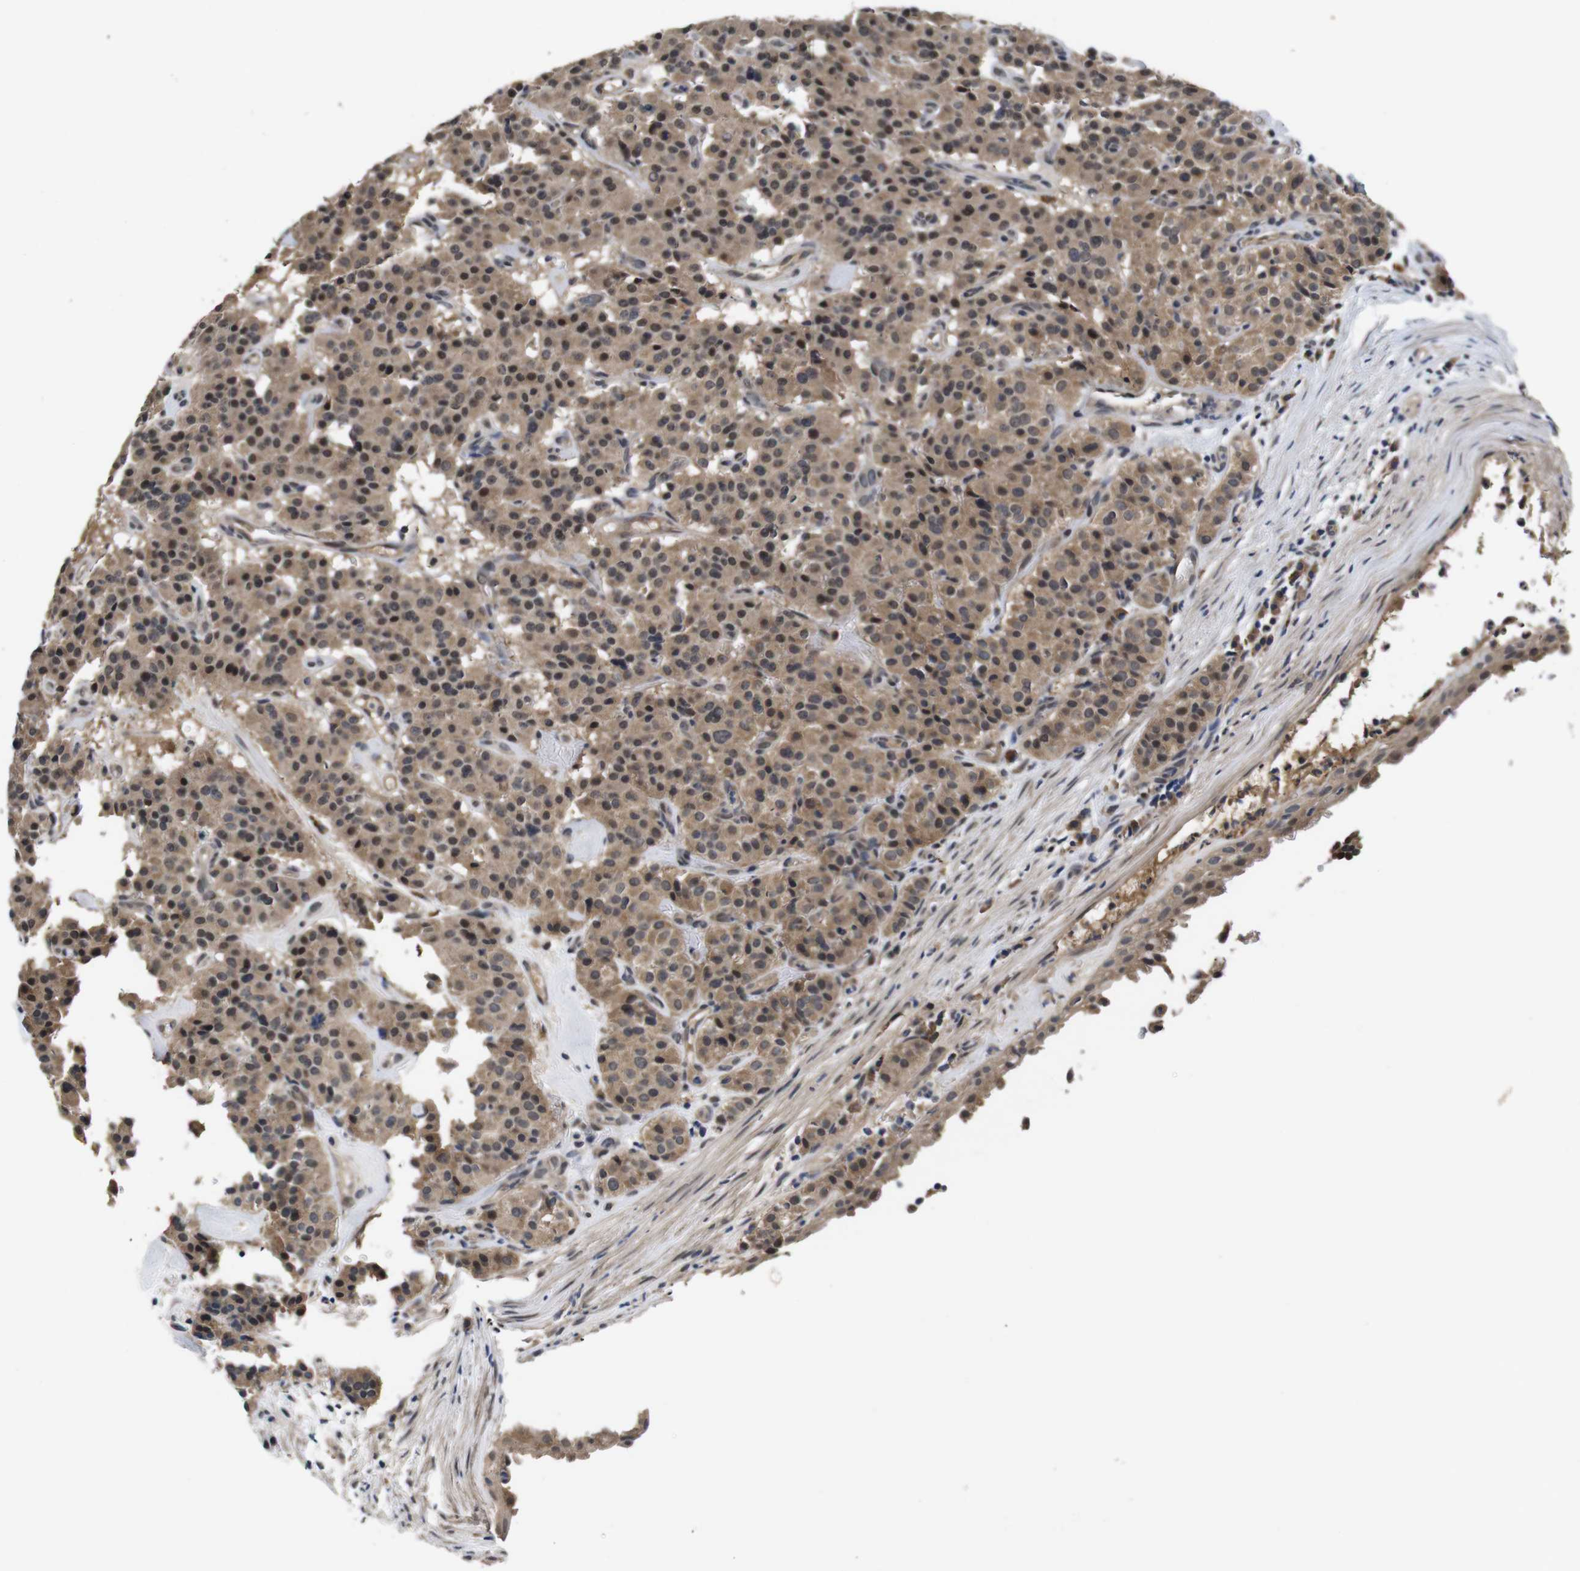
{"staining": {"intensity": "moderate", "quantity": ">75%", "location": "cytoplasmic/membranous,nuclear"}, "tissue": "carcinoid", "cell_type": "Tumor cells", "image_type": "cancer", "snomed": [{"axis": "morphology", "description": "Carcinoid, malignant, NOS"}, {"axis": "topography", "description": "Lung"}], "caption": "Tumor cells exhibit medium levels of moderate cytoplasmic/membranous and nuclear expression in approximately >75% of cells in carcinoid (malignant).", "gene": "ZBTB46", "patient": {"sex": "male", "age": 30}}